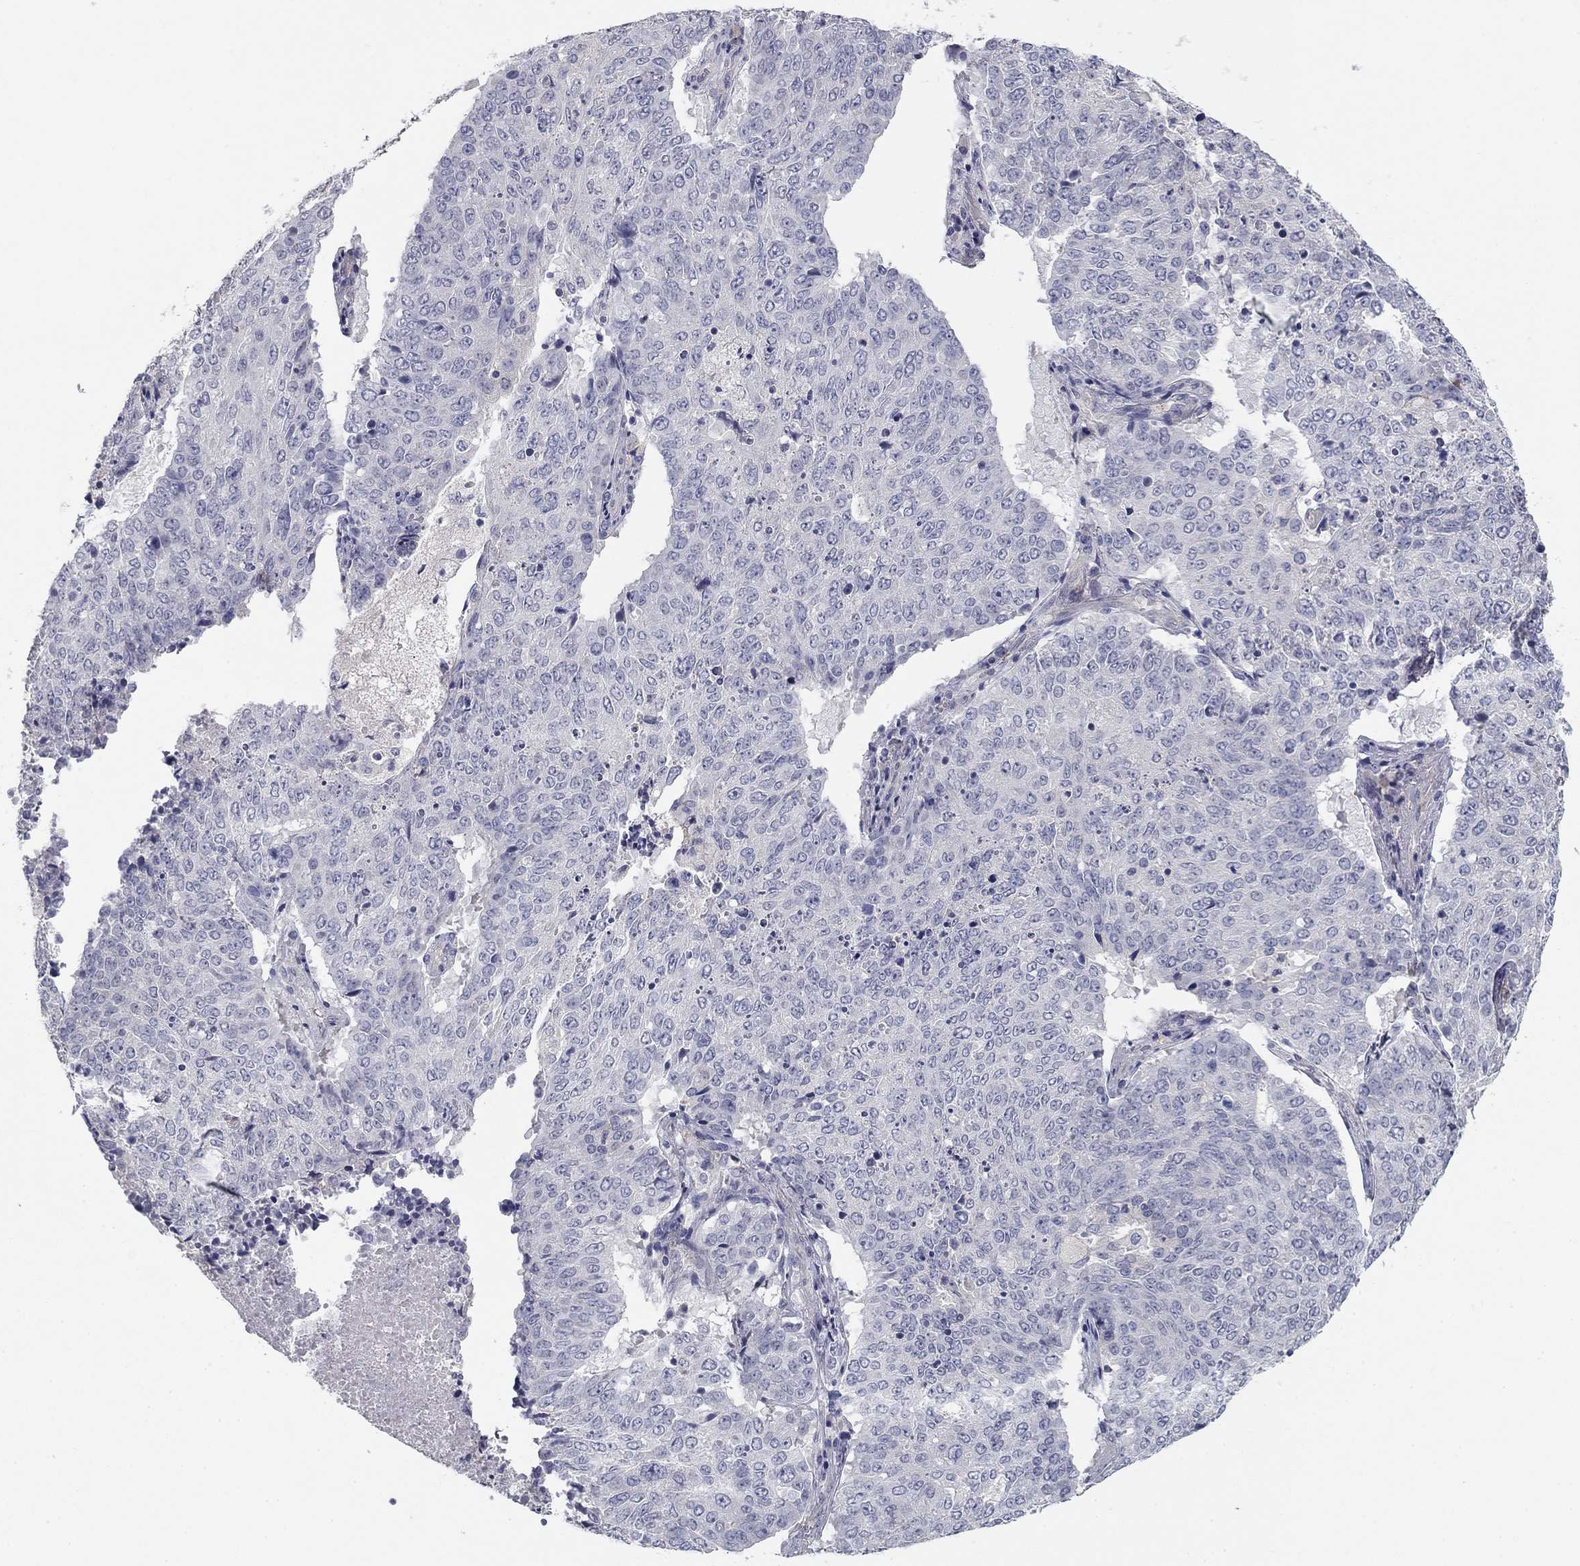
{"staining": {"intensity": "negative", "quantity": "none", "location": "none"}, "tissue": "lung cancer", "cell_type": "Tumor cells", "image_type": "cancer", "snomed": [{"axis": "morphology", "description": "Normal tissue, NOS"}, {"axis": "morphology", "description": "Squamous cell carcinoma, NOS"}, {"axis": "topography", "description": "Bronchus"}, {"axis": "topography", "description": "Lung"}], "caption": "This is an IHC photomicrograph of squamous cell carcinoma (lung). There is no positivity in tumor cells.", "gene": "SEPTIN3", "patient": {"sex": "male", "age": 64}}